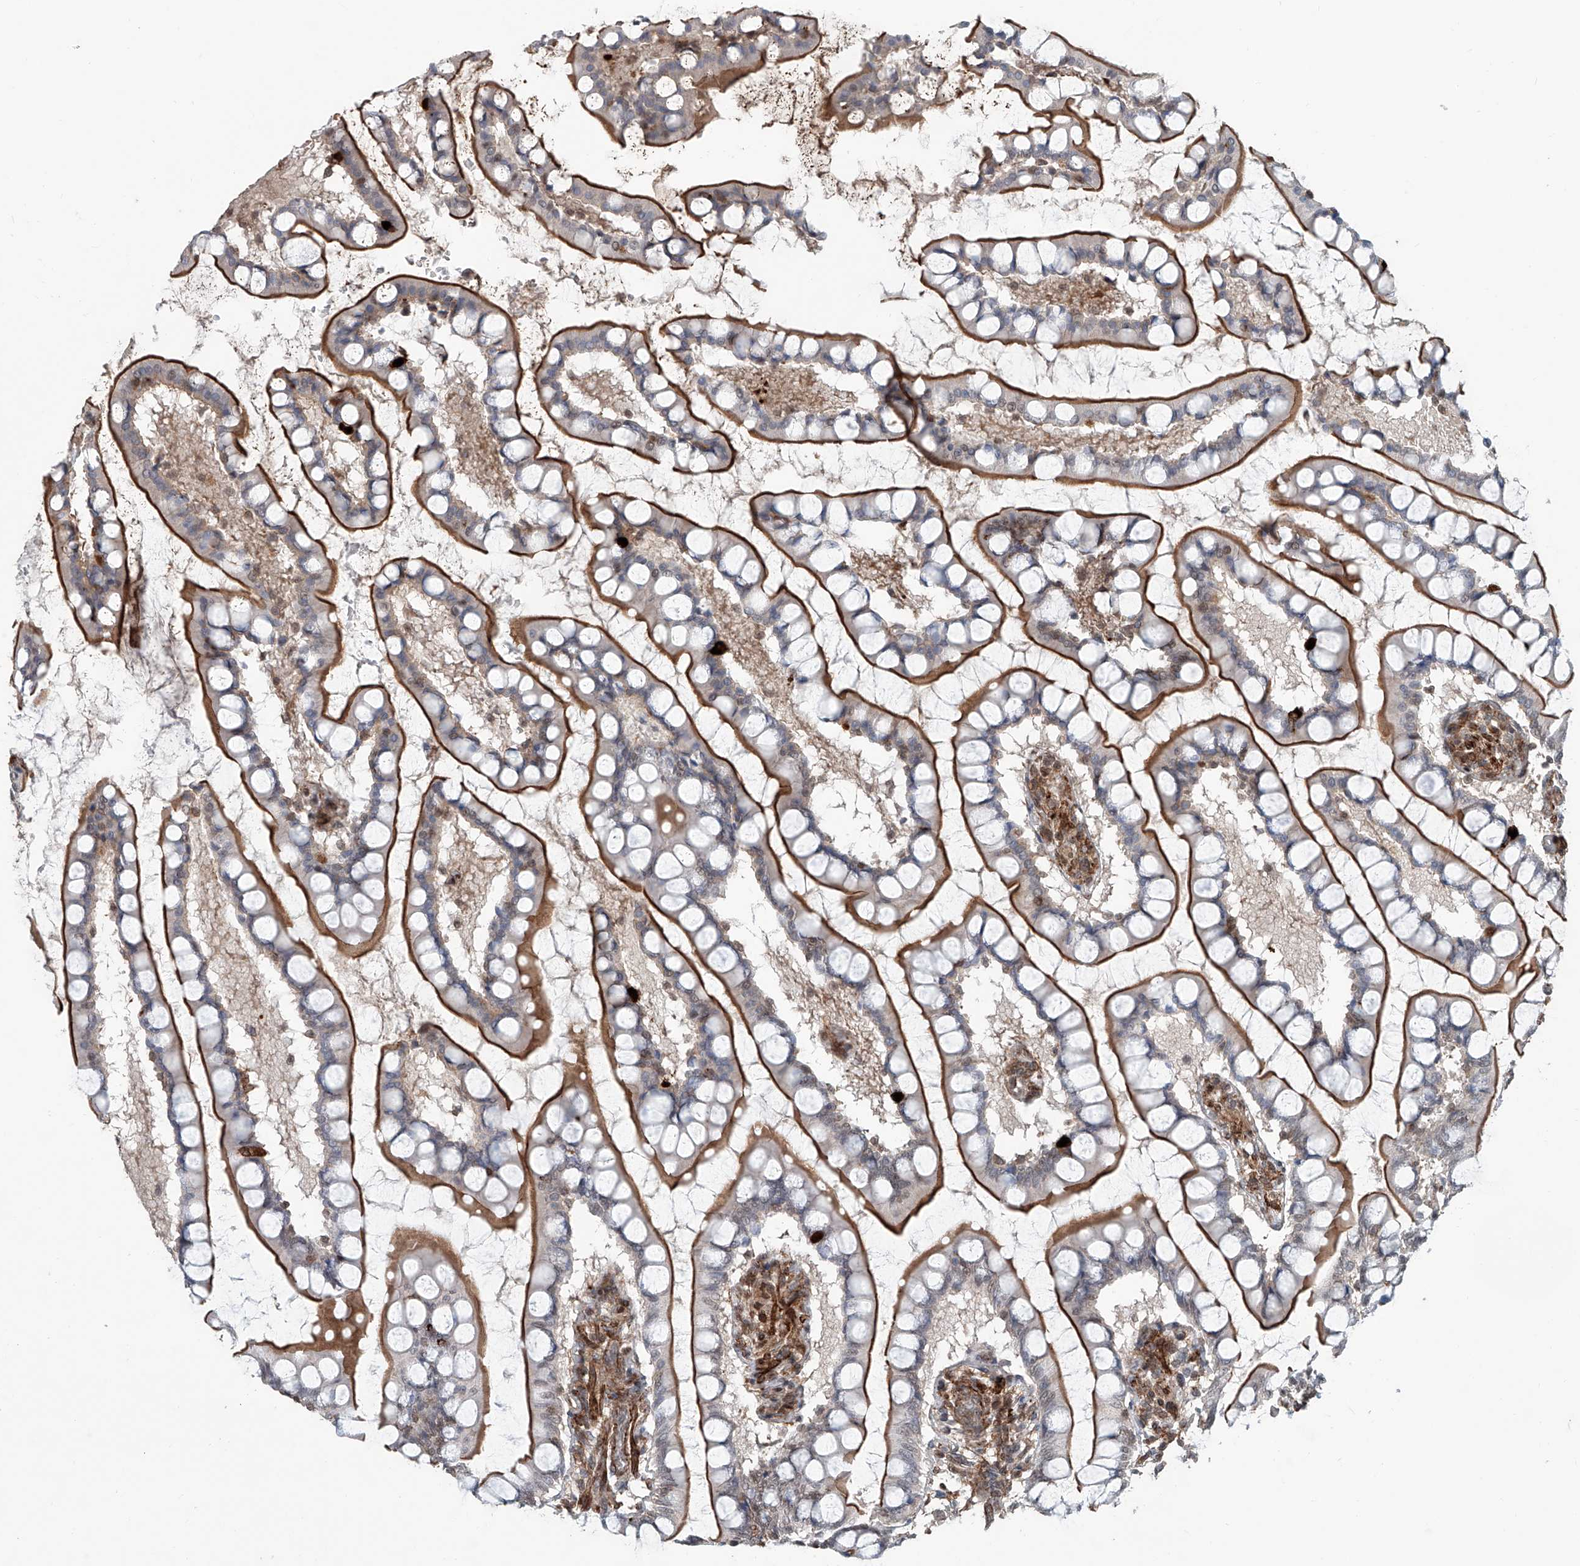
{"staining": {"intensity": "strong", "quantity": "25%-75%", "location": "cytoplasmic/membranous,nuclear"}, "tissue": "small intestine", "cell_type": "Glandular cells", "image_type": "normal", "snomed": [{"axis": "morphology", "description": "Normal tissue, NOS"}, {"axis": "topography", "description": "Small intestine"}], "caption": "This is a histology image of IHC staining of benign small intestine, which shows strong expression in the cytoplasmic/membranous,nuclear of glandular cells.", "gene": "SDE2", "patient": {"sex": "male", "age": 52}}